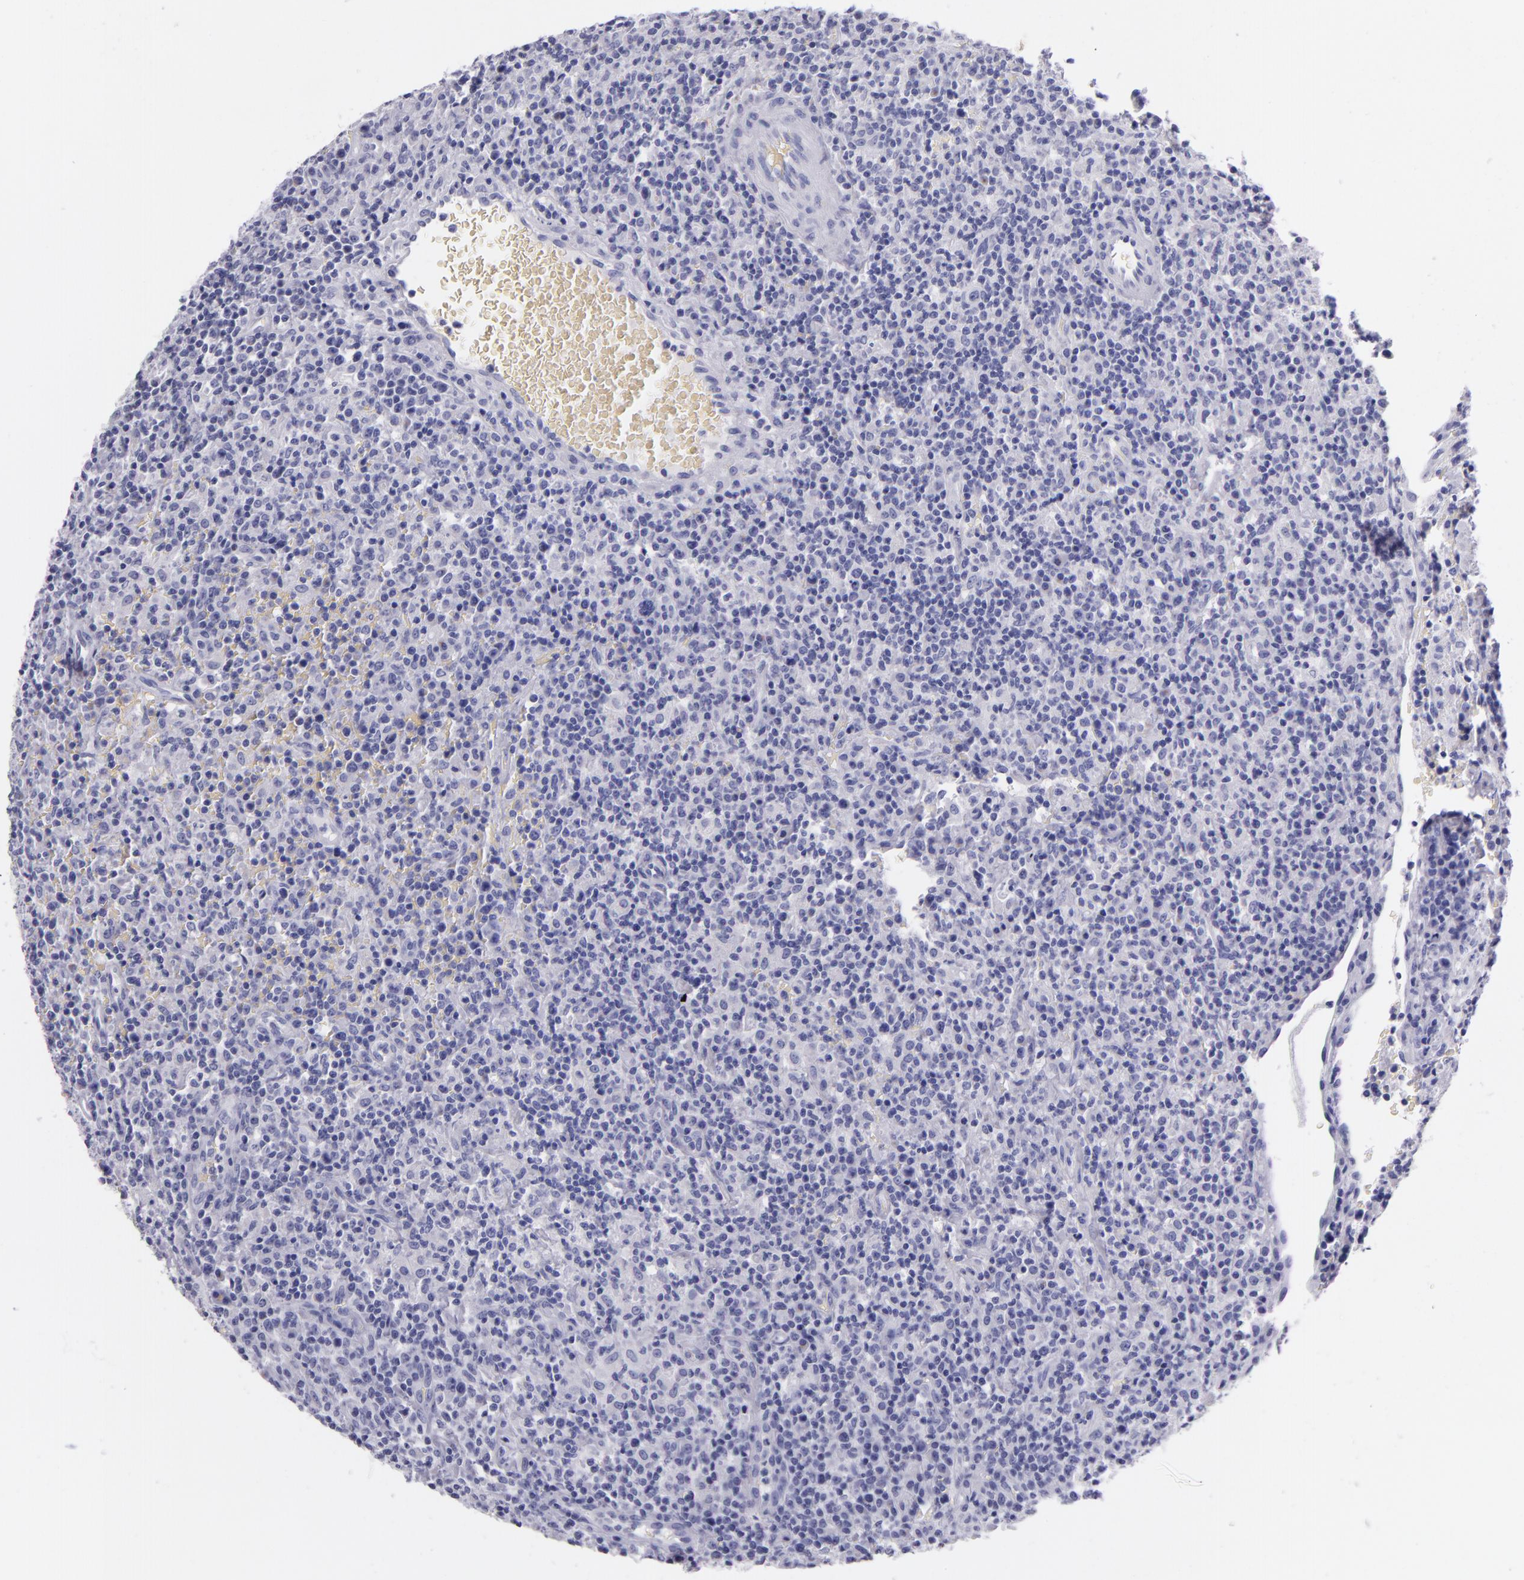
{"staining": {"intensity": "negative", "quantity": "none", "location": "none"}, "tissue": "lymphoma", "cell_type": "Tumor cells", "image_type": "cancer", "snomed": [{"axis": "morphology", "description": "Hodgkin's disease, NOS"}, {"axis": "topography", "description": "Lymph node"}], "caption": "IHC of human Hodgkin's disease reveals no positivity in tumor cells.", "gene": "MUC5AC", "patient": {"sex": "male", "age": 65}}